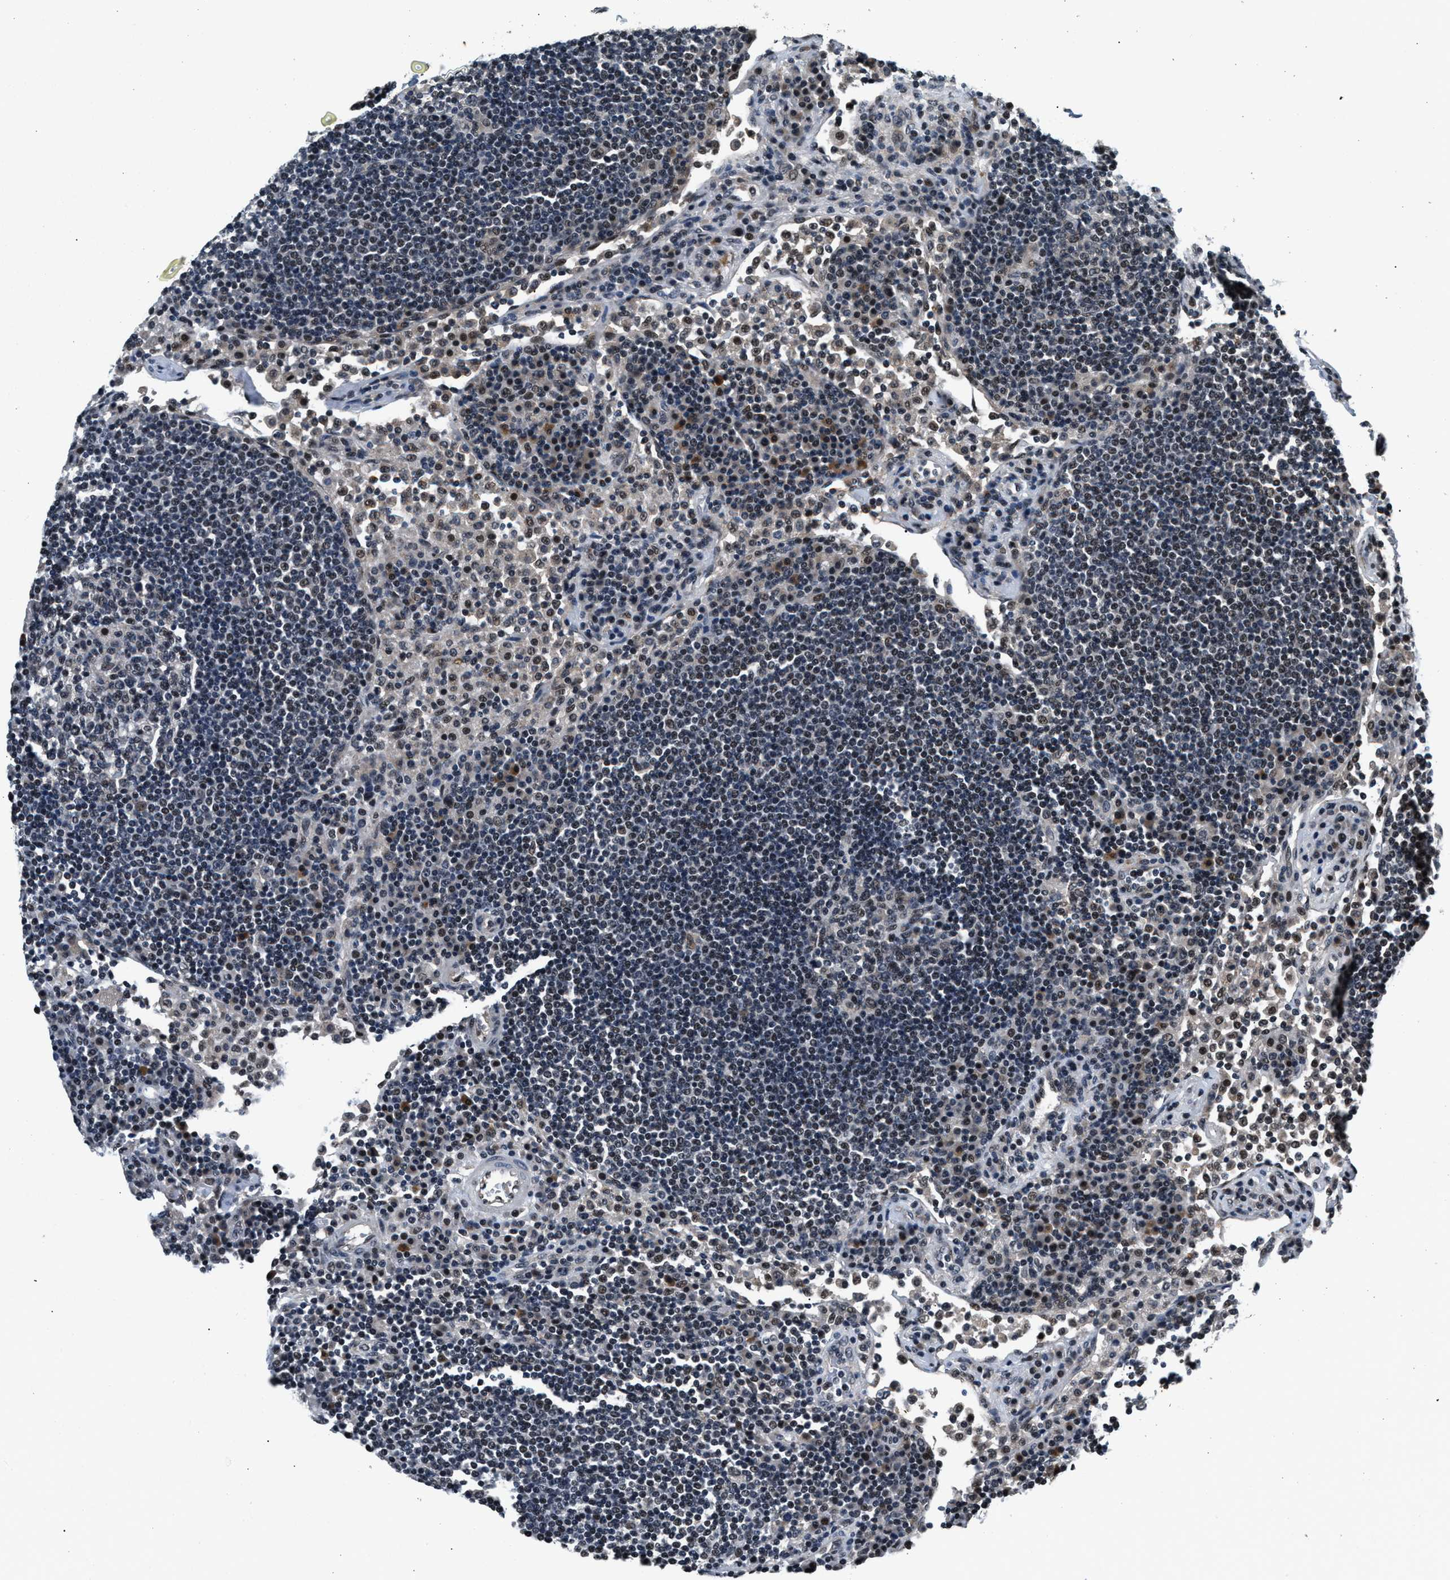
{"staining": {"intensity": "weak", "quantity": "<25%", "location": "nuclear"}, "tissue": "lymph node", "cell_type": "Germinal center cells", "image_type": "normal", "snomed": [{"axis": "morphology", "description": "Normal tissue, NOS"}, {"axis": "topography", "description": "Lymph node"}], "caption": "This is an IHC photomicrograph of unremarkable lymph node. There is no expression in germinal center cells.", "gene": "RBM33", "patient": {"sex": "female", "age": 53}}